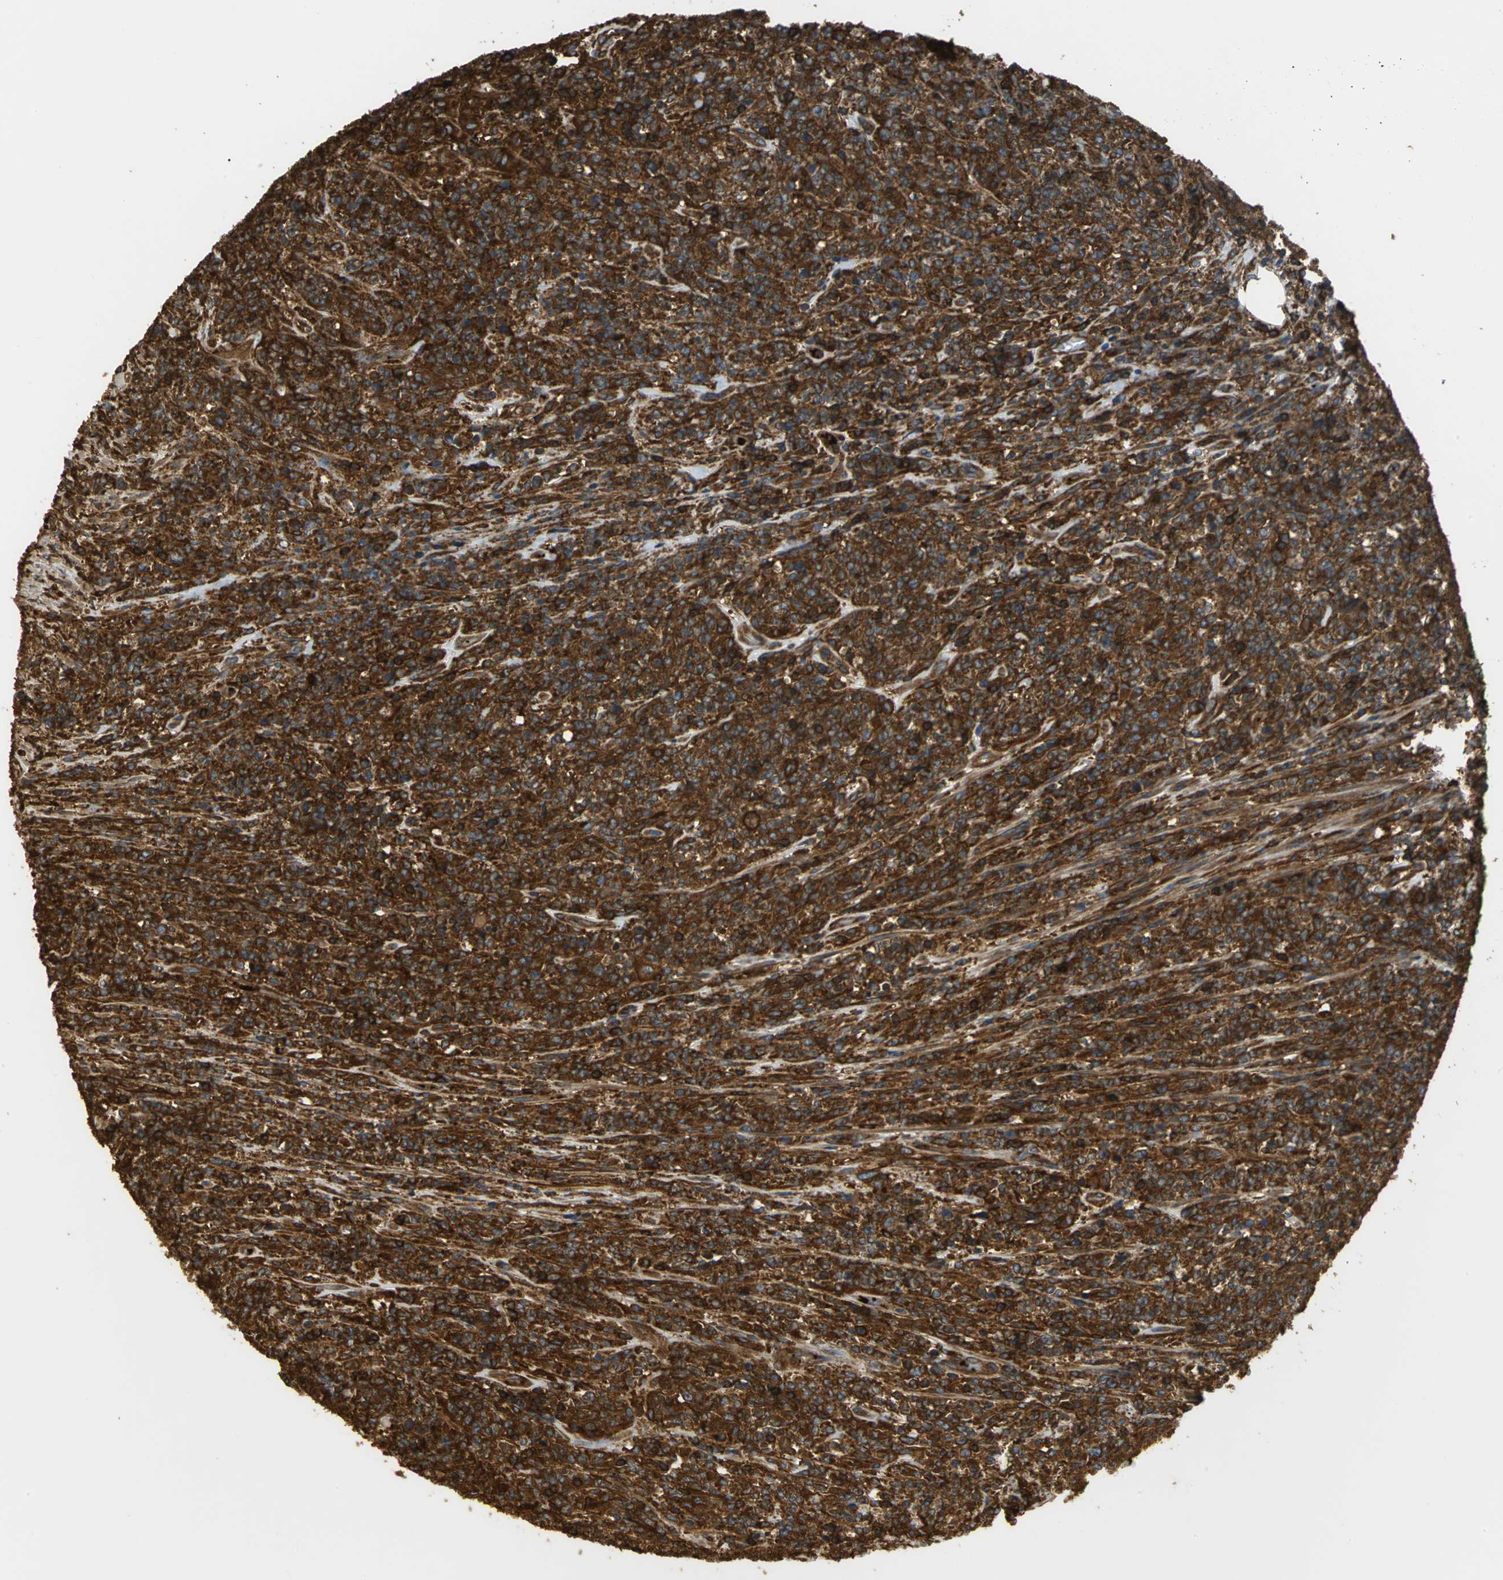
{"staining": {"intensity": "strong", "quantity": ">75%", "location": "cytoplasmic/membranous"}, "tissue": "lymphoma", "cell_type": "Tumor cells", "image_type": "cancer", "snomed": [{"axis": "morphology", "description": "Malignant lymphoma, non-Hodgkin's type, High grade"}, {"axis": "topography", "description": "Soft tissue"}], "caption": "Immunohistochemistry (IHC) of lymphoma shows high levels of strong cytoplasmic/membranous positivity in approximately >75% of tumor cells. (IHC, brightfield microscopy, high magnification).", "gene": "TLN1", "patient": {"sex": "male", "age": 18}}